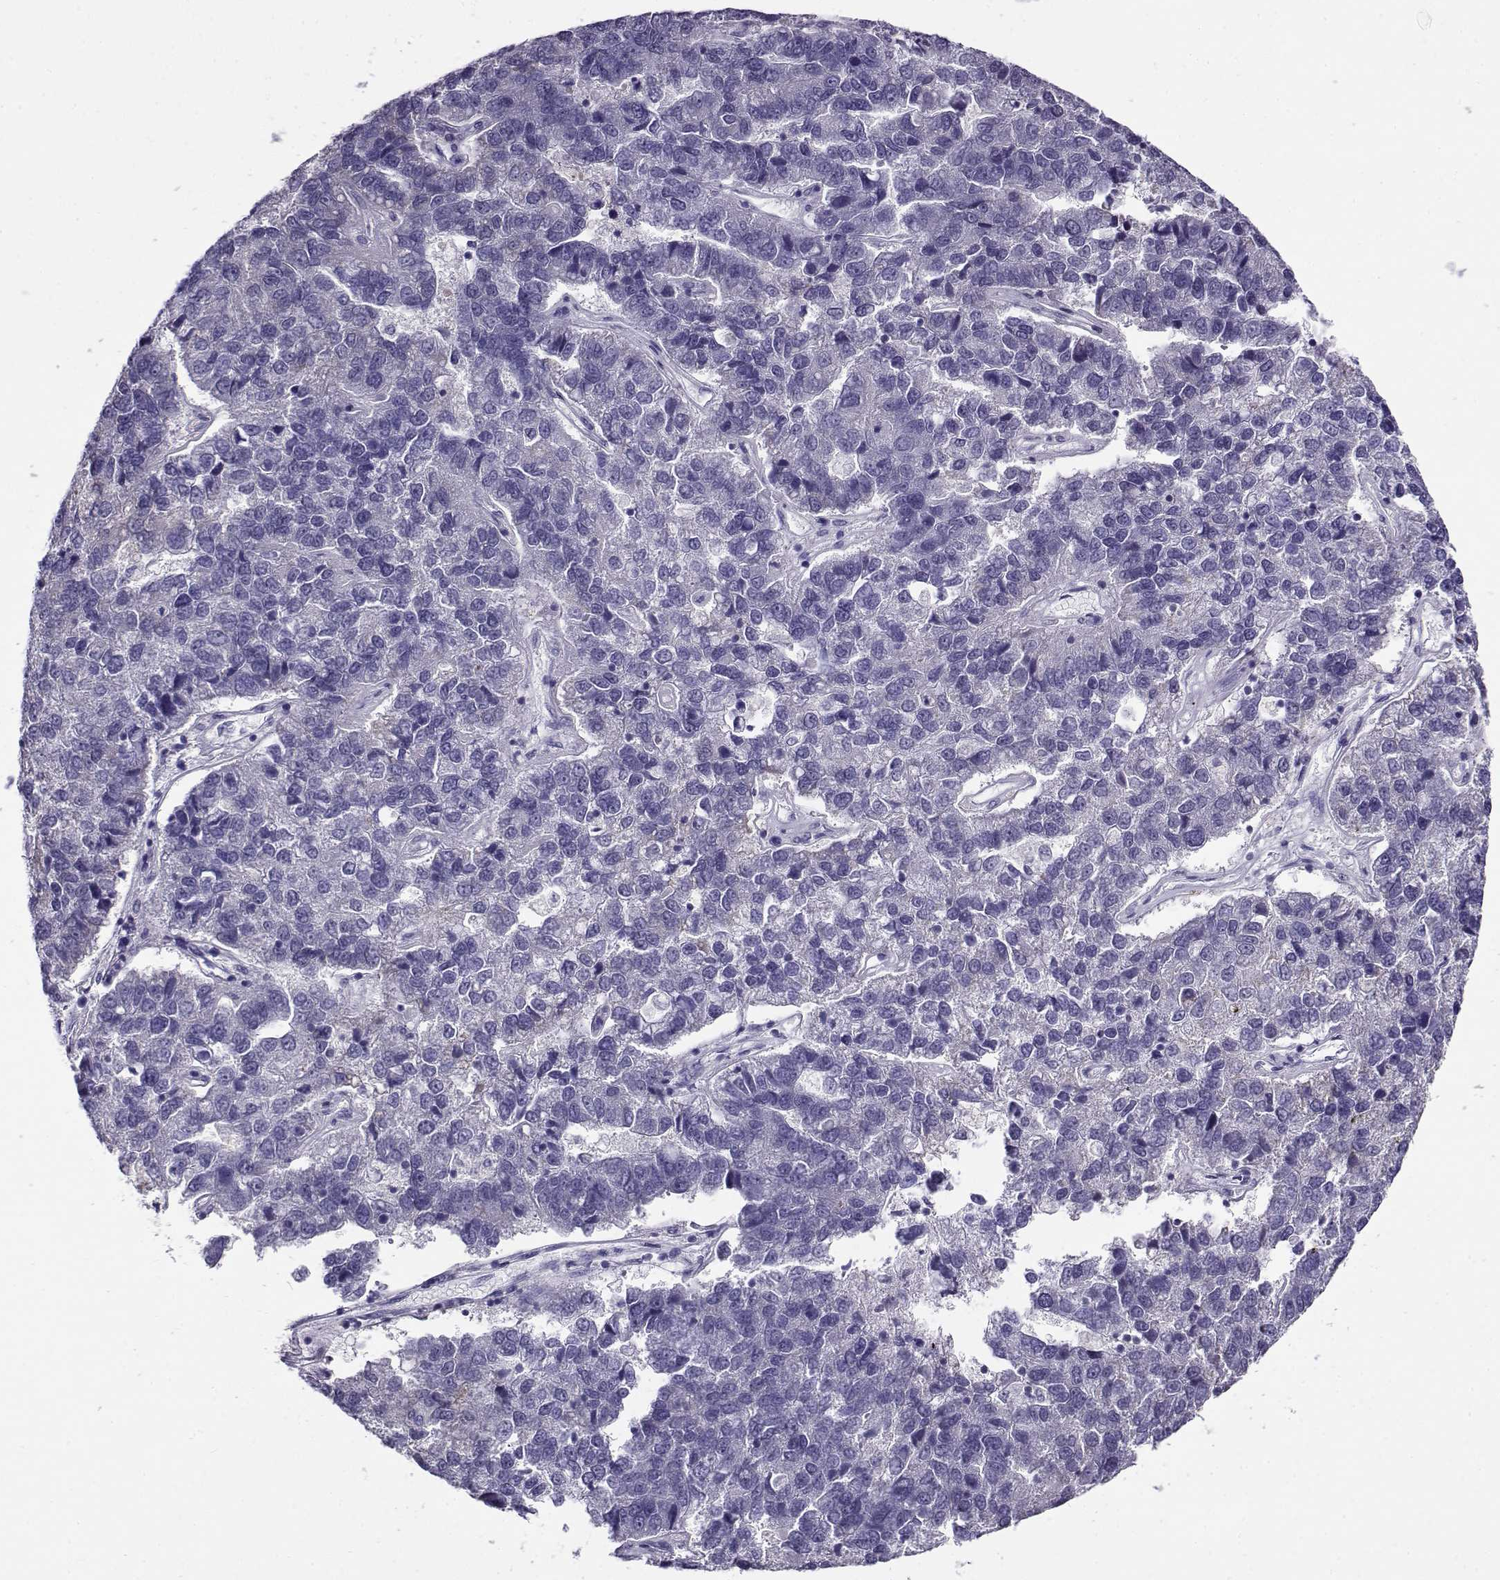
{"staining": {"intensity": "negative", "quantity": "none", "location": "none"}, "tissue": "pancreatic cancer", "cell_type": "Tumor cells", "image_type": "cancer", "snomed": [{"axis": "morphology", "description": "Adenocarcinoma, NOS"}, {"axis": "topography", "description": "Pancreas"}], "caption": "Immunohistochemistry (IHC) micrograph of neoplastic tissue: pancreatic adenocarcinoma stained with DAB displays no significant protein staining in tumor cells. Brightfield microscopy of immunohistochemistry (IHC) stained with DAB (brown) and hematoxylin (blue), captured at high magnification.", "gene": "FEZF1", "patient": {"sex": "female", "age": 61}}